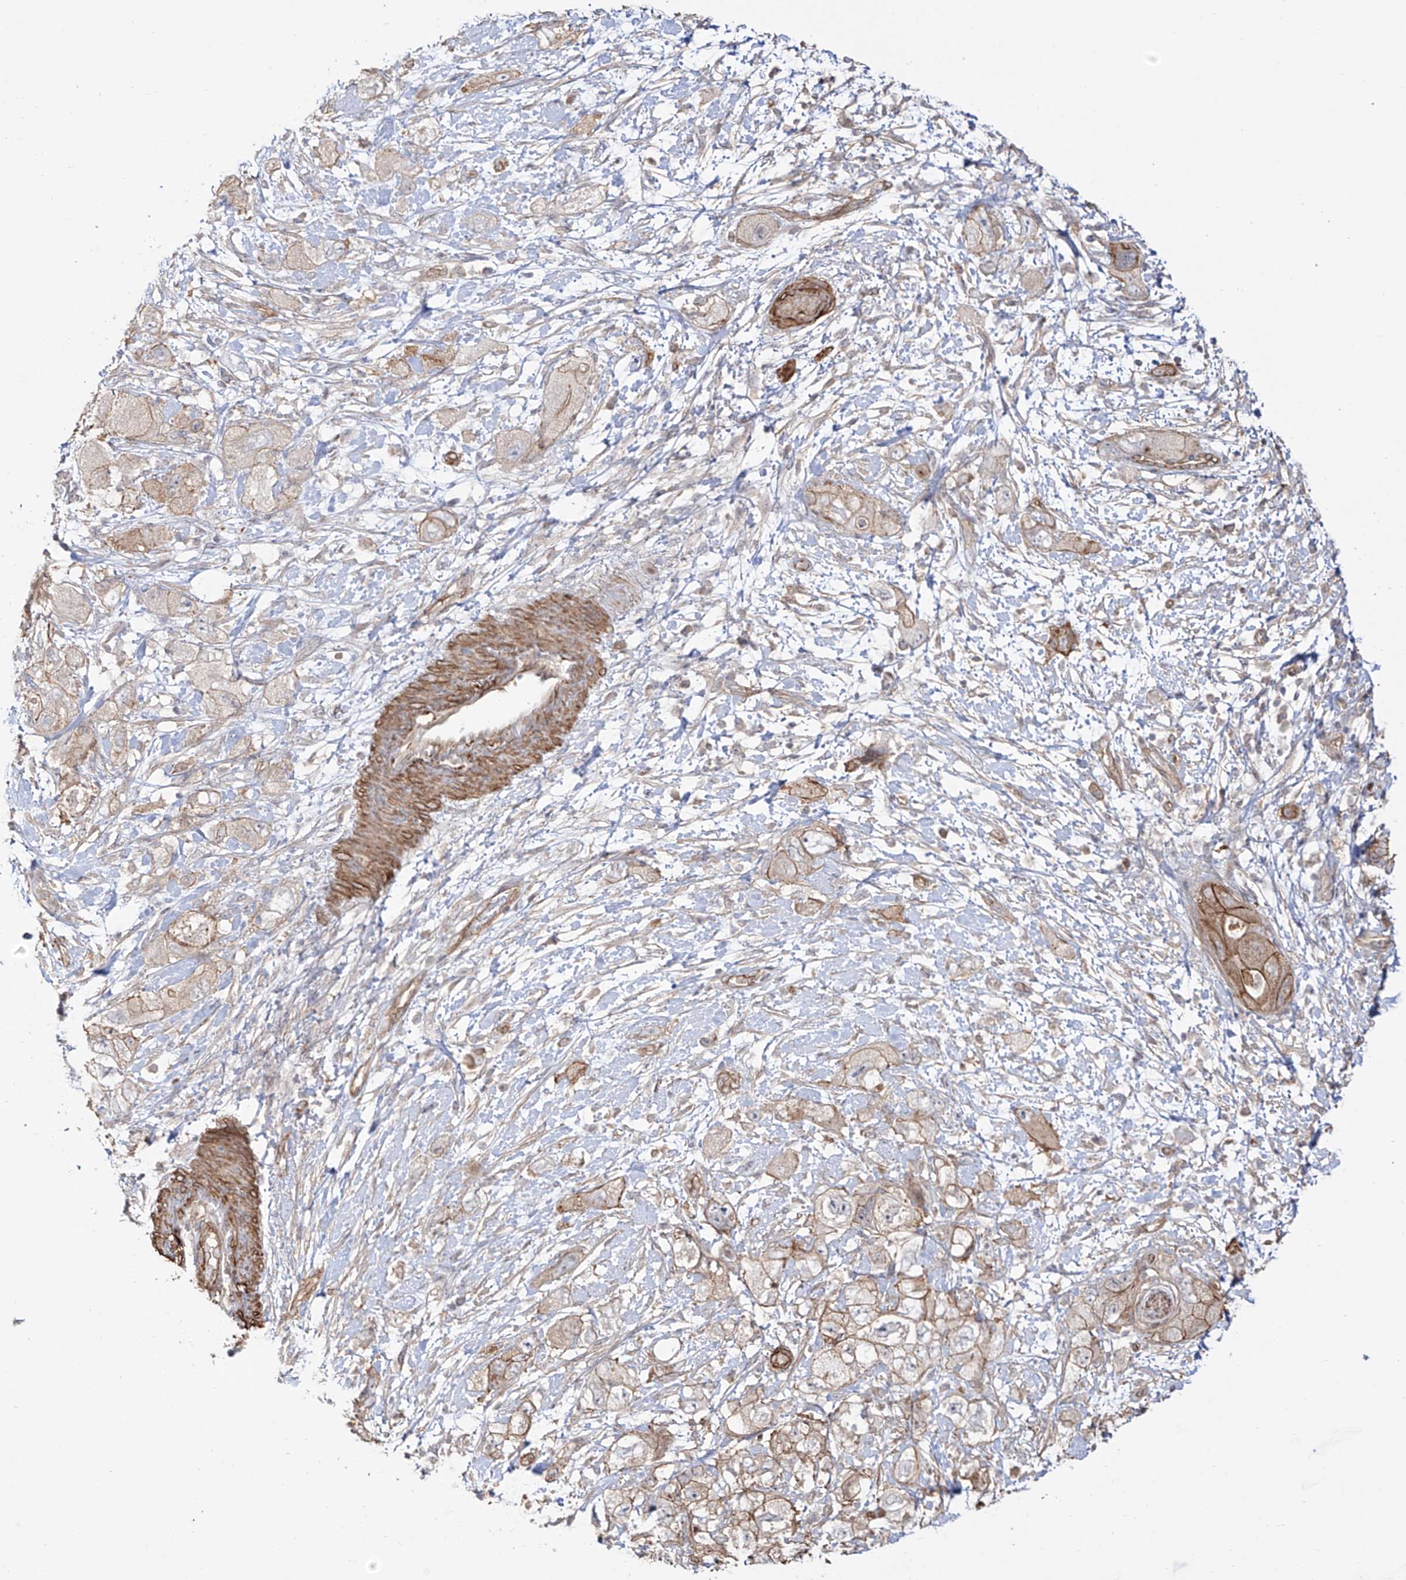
{"staining": {"intensity": "moderate", "quantity": "25%-75%", "location": "cytoplasmic/membranous"}, "tissue": "pancreatic cancer", "cell_type": "Tumor cells", "image_type": "cancer", "snomed": [{"axis": "morphology", "description": "Adenocarcinoma, NOS"}, {"axis": "topography", "description": "Pancreas"}], "caption": "Moderate cytoplasmic/membranous expression for a protein is identified in approximately 25%-75% of tumor cells of pancreatic cancer using immunohistochemistry (IHC).", "gene": "ZNF180", "patient": {"sex": "female", "age": 73}}